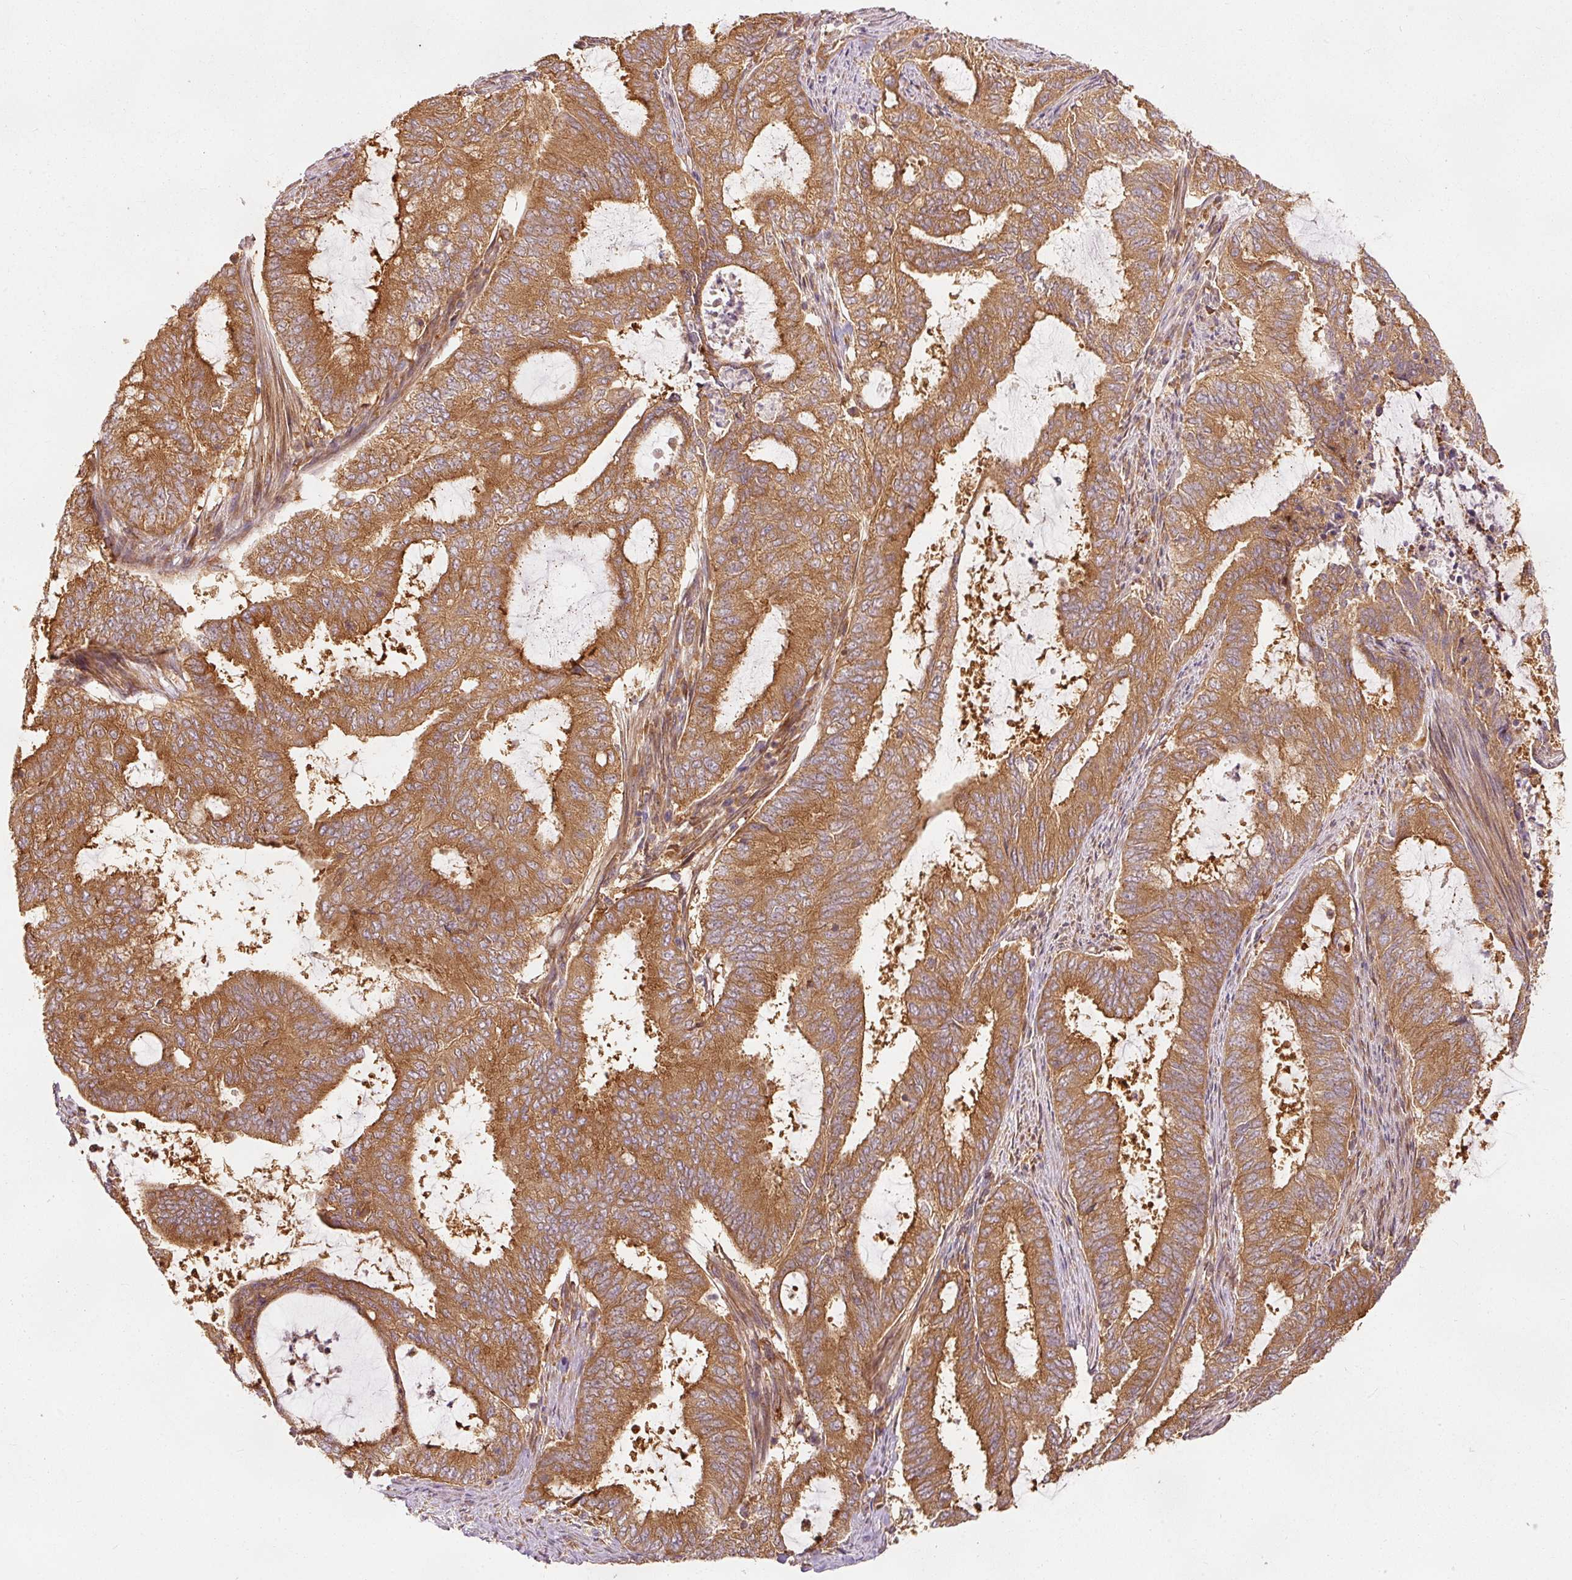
{"staining": {"intensity": "strong", "quantity": ">75%", "location": "cytoplasmic/membranous"}, "tissue": "endometrial cancer", "cell_type": "Tumor cells", "image_type": "cancer", "snomed": [{"axis": "morphology", "description": "Adenocarcinoma, NOS"}, {"axis": "topography", "description": "Endometrium"}], "caption": "This is a micrograph of IHC staining of endometrial cancer, which shows strong positivity in the cytoplasmic/membranous of tumor cells.", "gene": "EIF3B", "patient": {"sex": "female", "age": 51}}